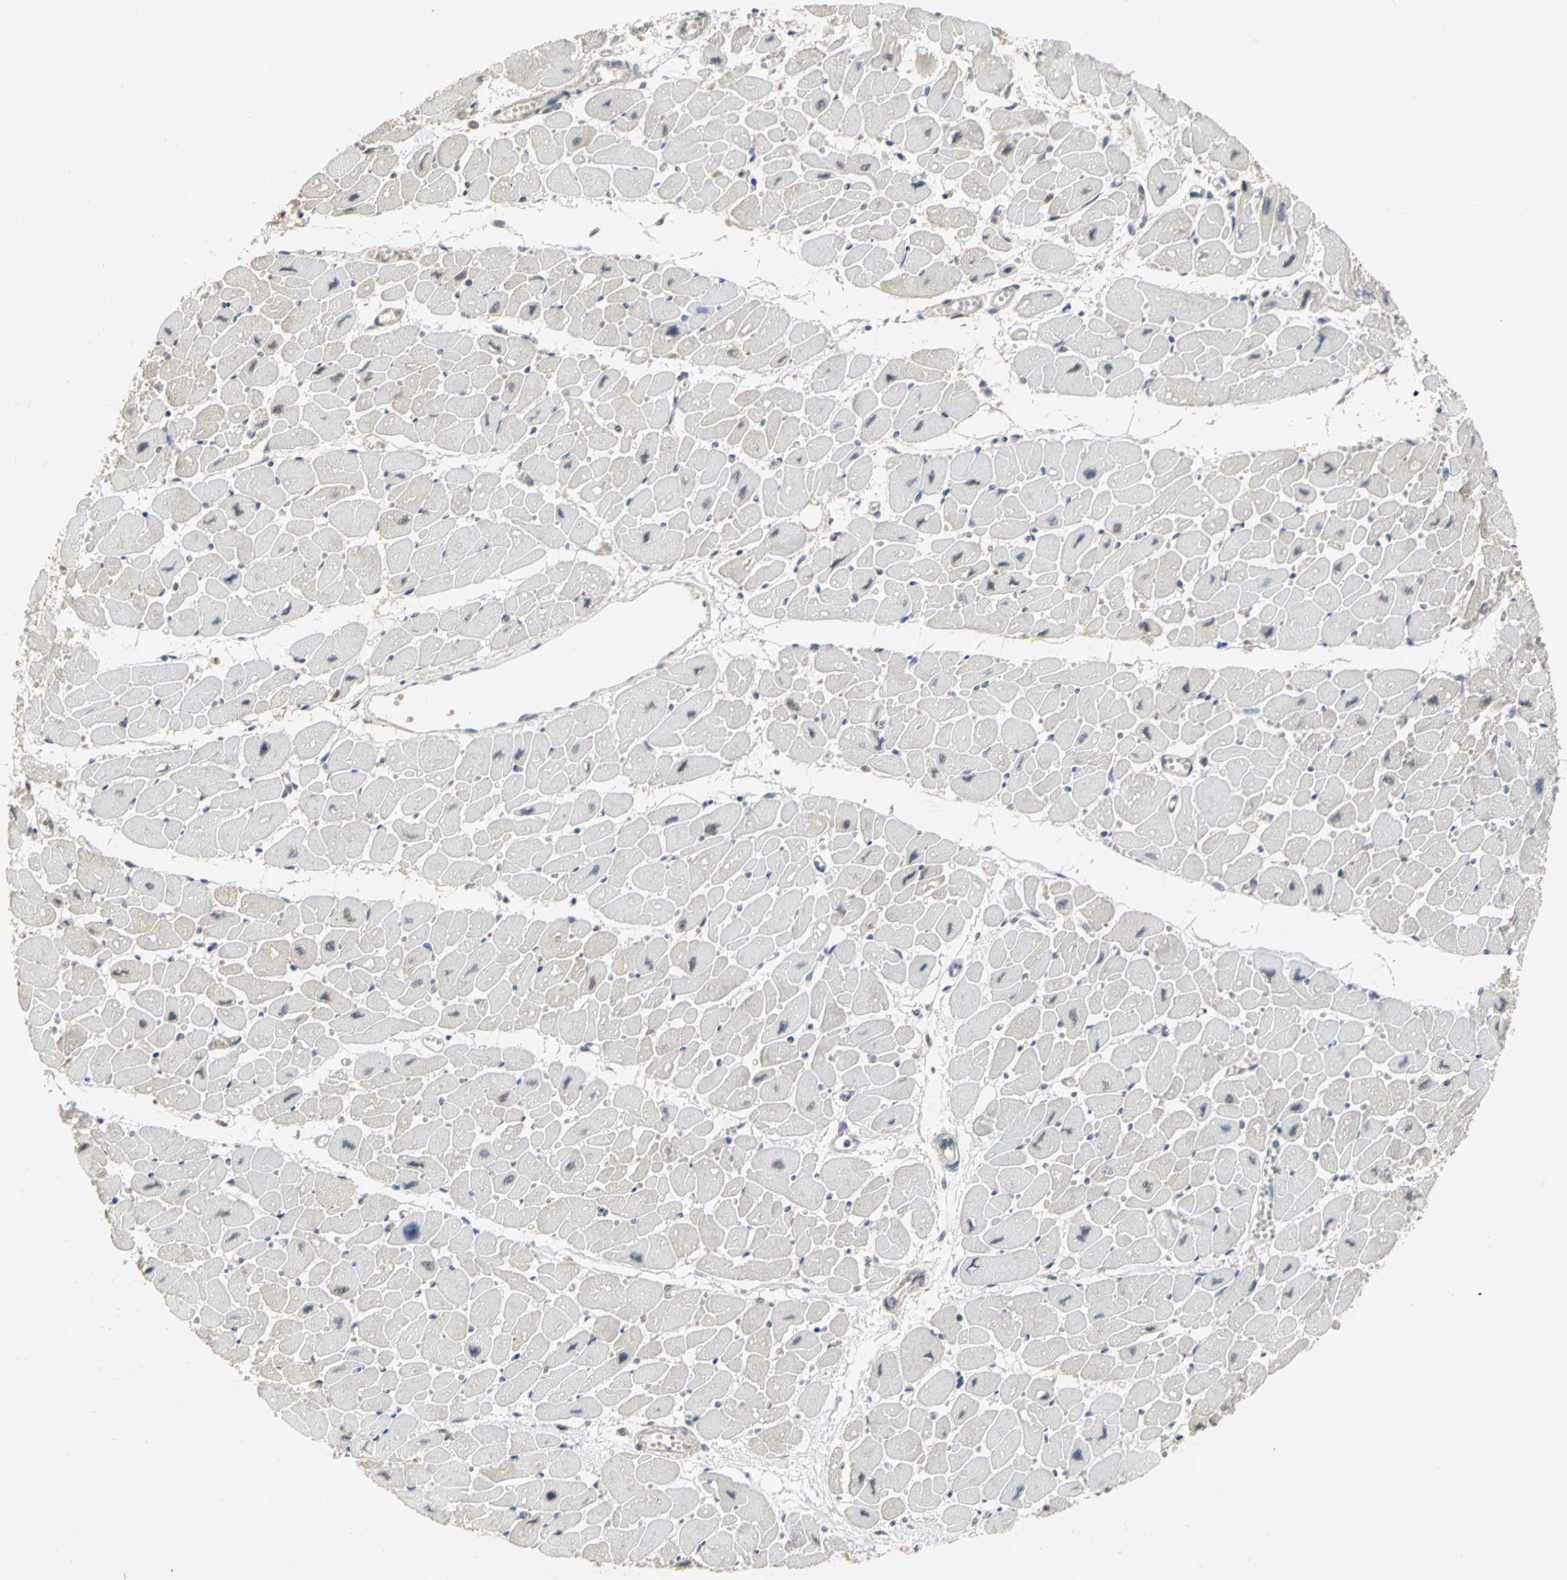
{"staining": {"intensity": "negative", "quantity": "none", "location": "none"}, "tissue": "heart muscle", "cell_type": "Cardiomyocytes", "image_type": "normal", "snomed": [{"axis": "morphology", "description": "Normal tissue, NOS"}, {"axis": "topography", "description": "Heart"}], "caption": "Immunohistochemistry of unremarkable heart muscle shows no staining in cardiomyocytes. The staining was performed using DAB (3,3'-diaminobenzidine) to visualize the protein expression in brown, while the nuclei were stained in blue with hematoxylin (Magnification: 20x).", "gene": "SKAP2", "patient": {"sex": "female", "age": 54}}